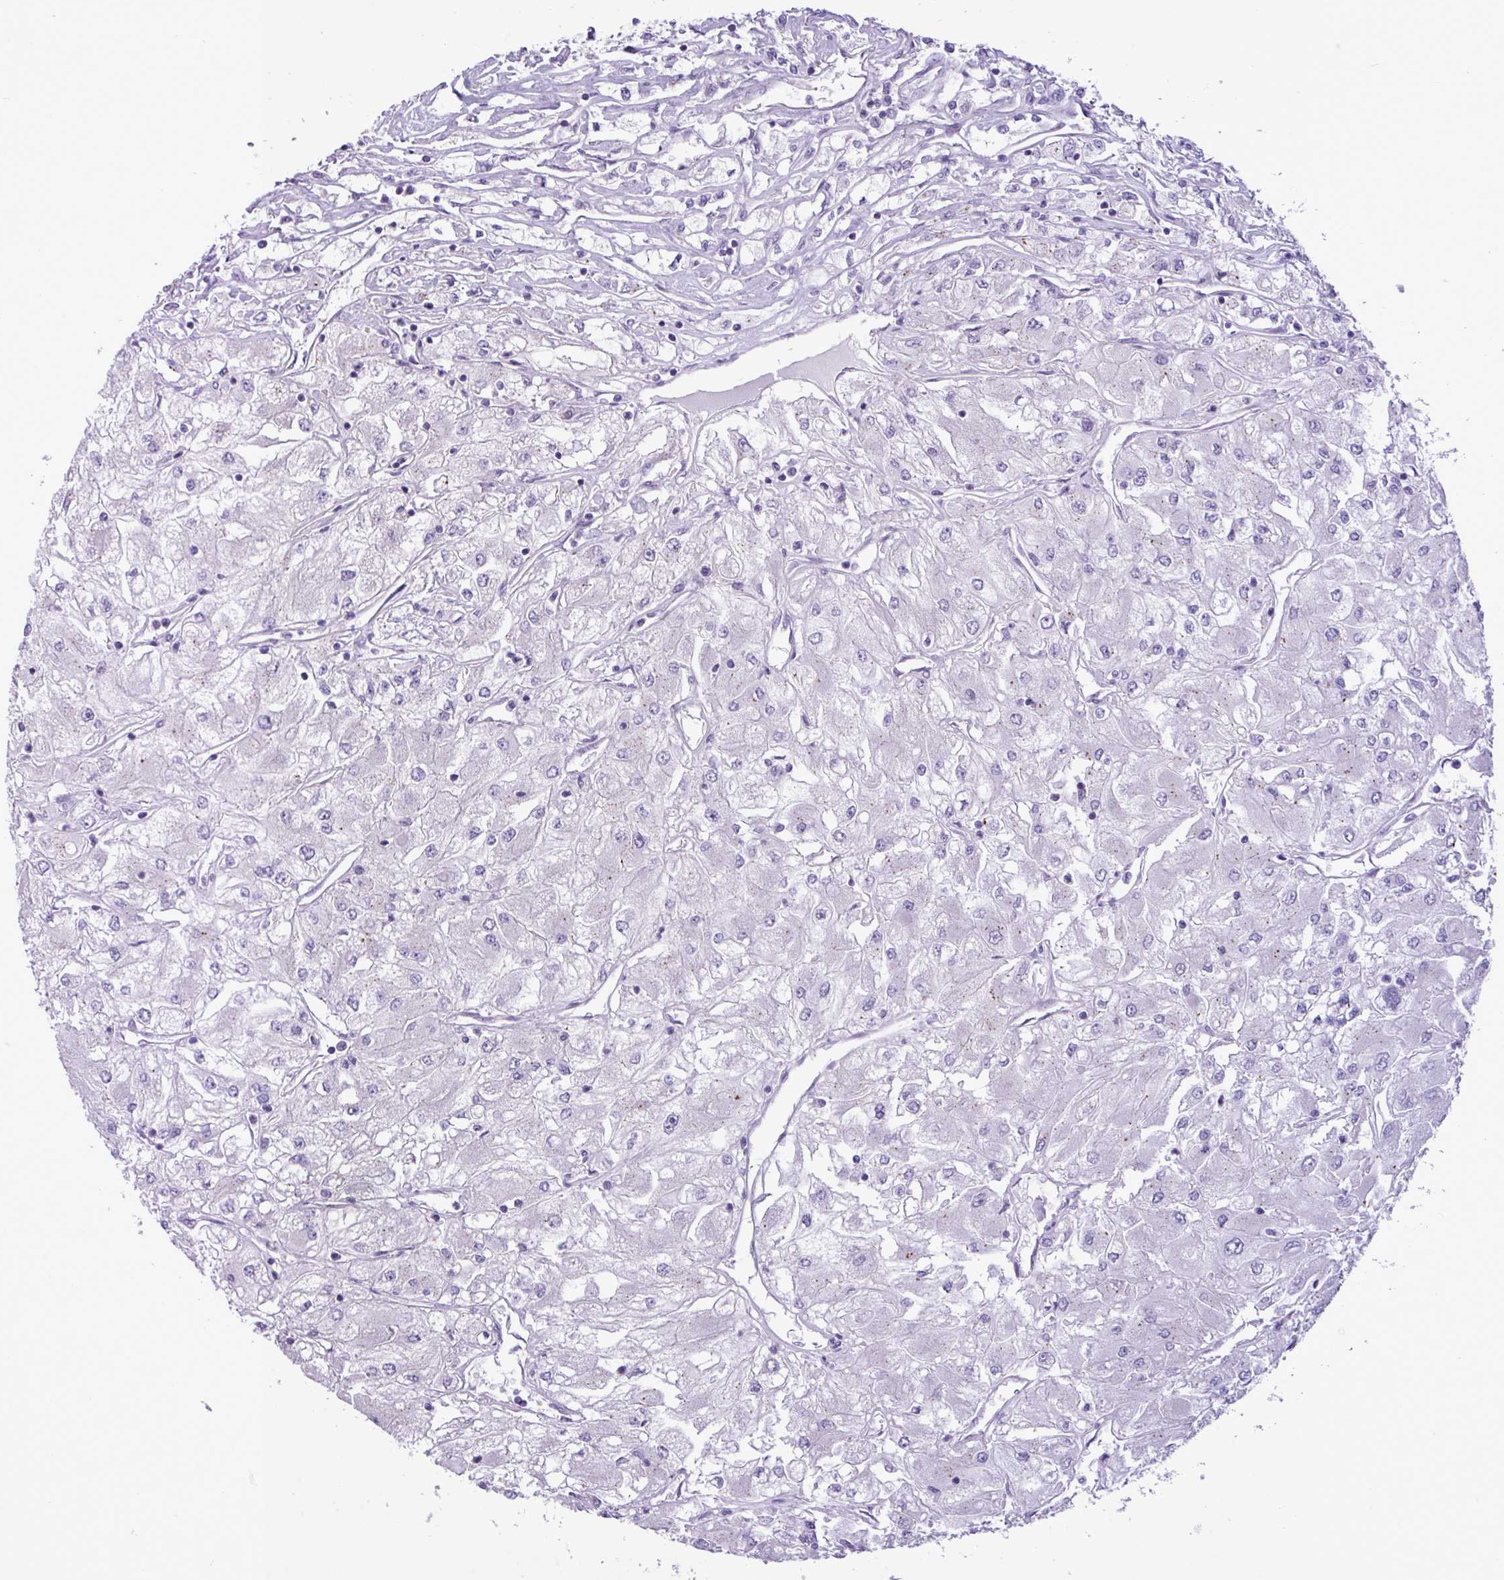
{"staining": {"intensity": "negative", "quantity": "none", "location": "none"}, "tissue": "renal cancer", "cell_type": "Tumor cells", "image_type": "cancer", "snomed": [{"axis": "morphology", "description": "Adenocarcinoma, NOS"}, {"axis": "topography", "description": "Kidney"}], "caption": "DAB immunohistochemical staining of renal cancer shows no significant positivity in tumor cells. (Brightfield microscopy of DAB (3,3'-diaminobenzidine) immunohistochemistry (IHC) at high magnification).", "gene": "SPINK8", "patient": {"sex": "male", "age": 80}}